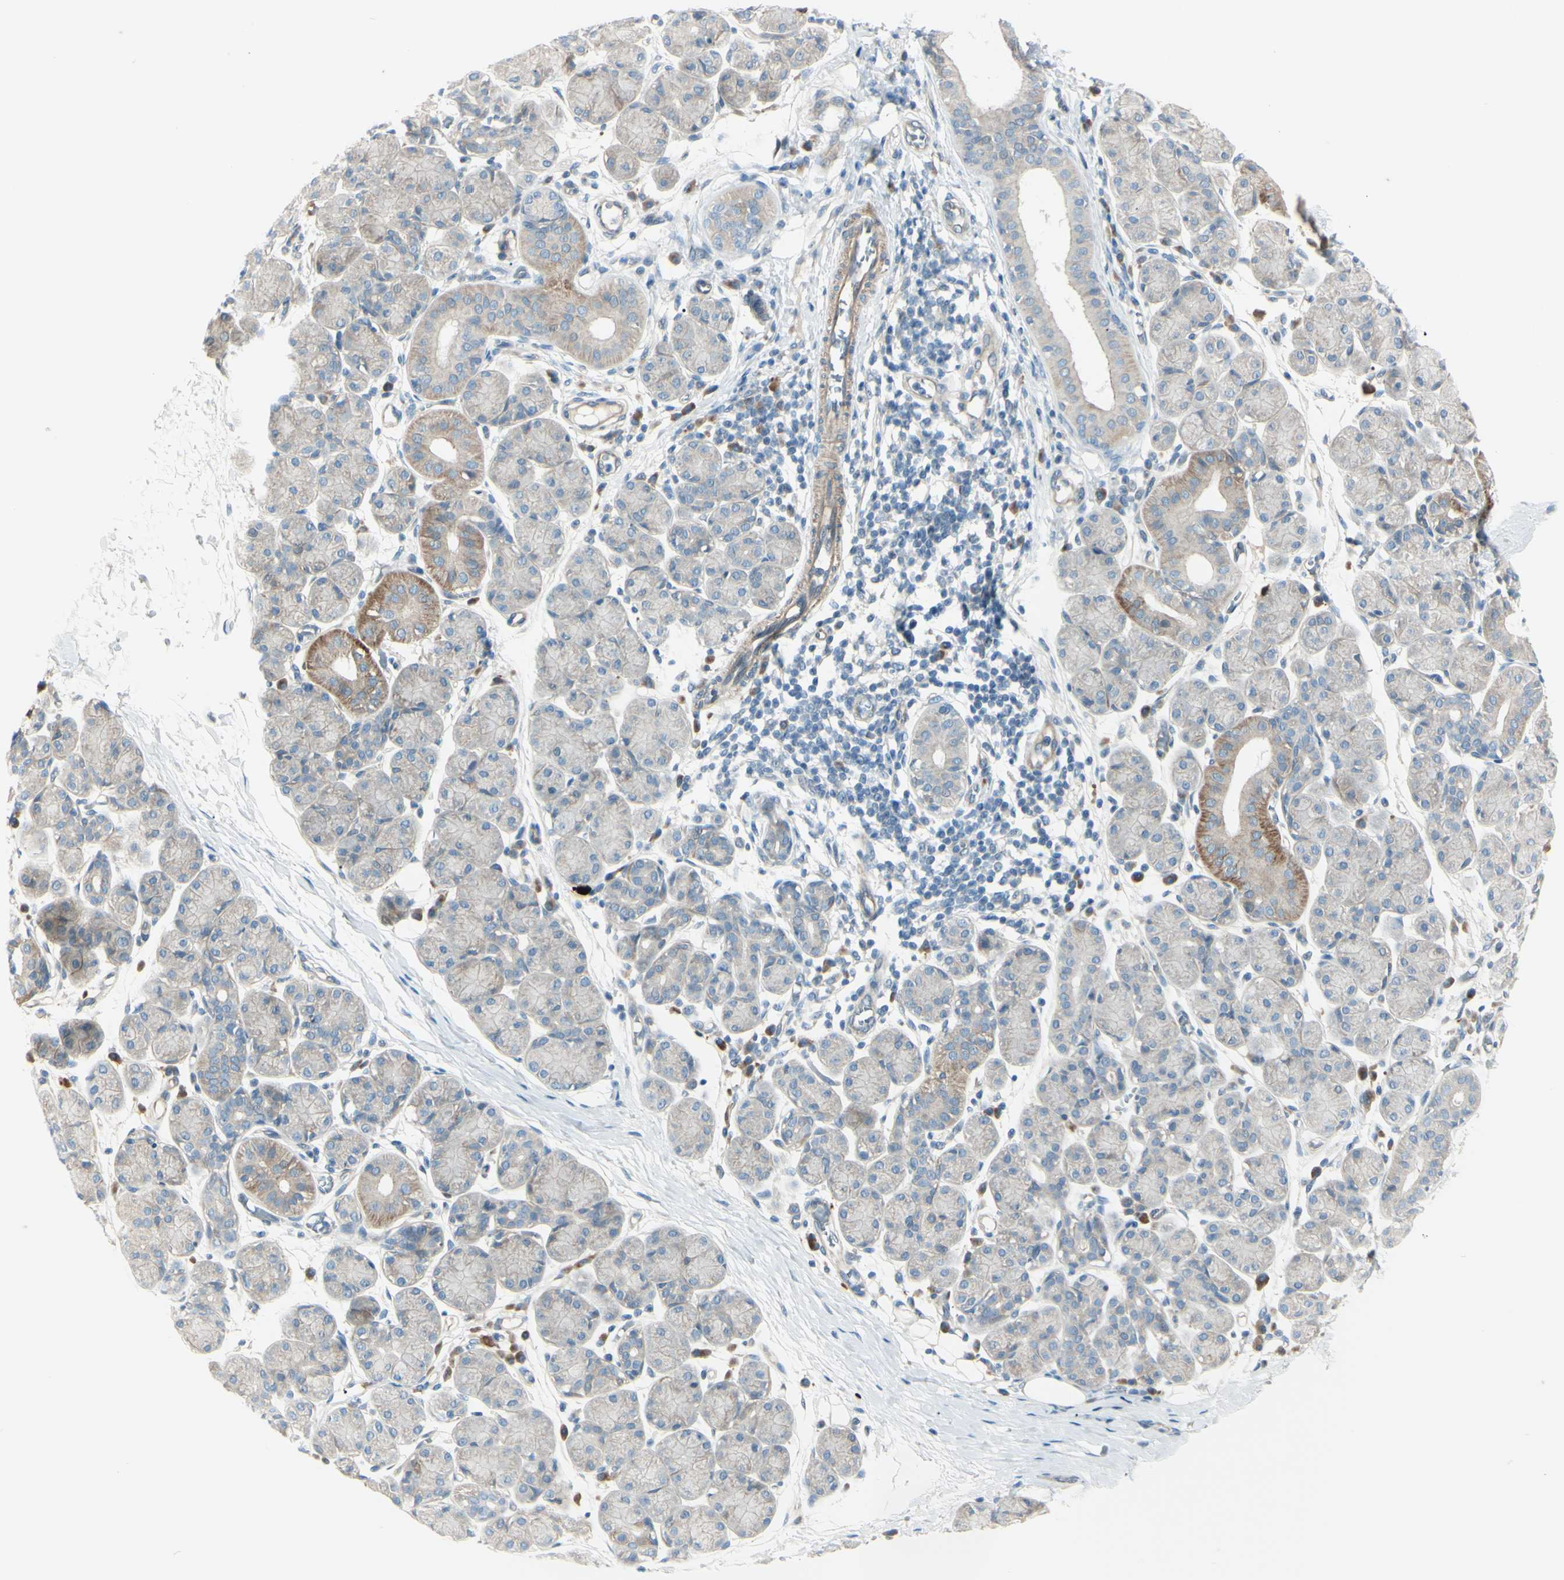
{"staining": {"intensity": "moderate", "quantity": "<25%", "location": "cytoplasmic/membranous"}, "tissue": "salivary gland", "cell_type": "Glandular cells", "image_type": "normal", "snomed": [{"axis": "morphology", "description": "Normal tissue, NOS"}, {"axis": "morphology", "description": "Inflammation, NOS"}, {"axis": "topography", "description": "Lymph node"}, {"axis": "topography", "description": "Salivary gland"}], "caption": "A high-resolution histopathology image shows immunohistochemistry staining of benign salivary gland, which shows moderate cytoplasmic/membranous expression in about <25% of glandular cells.", "gene": "LRRK1", "patient": {"sex": "male", "age": 3}}